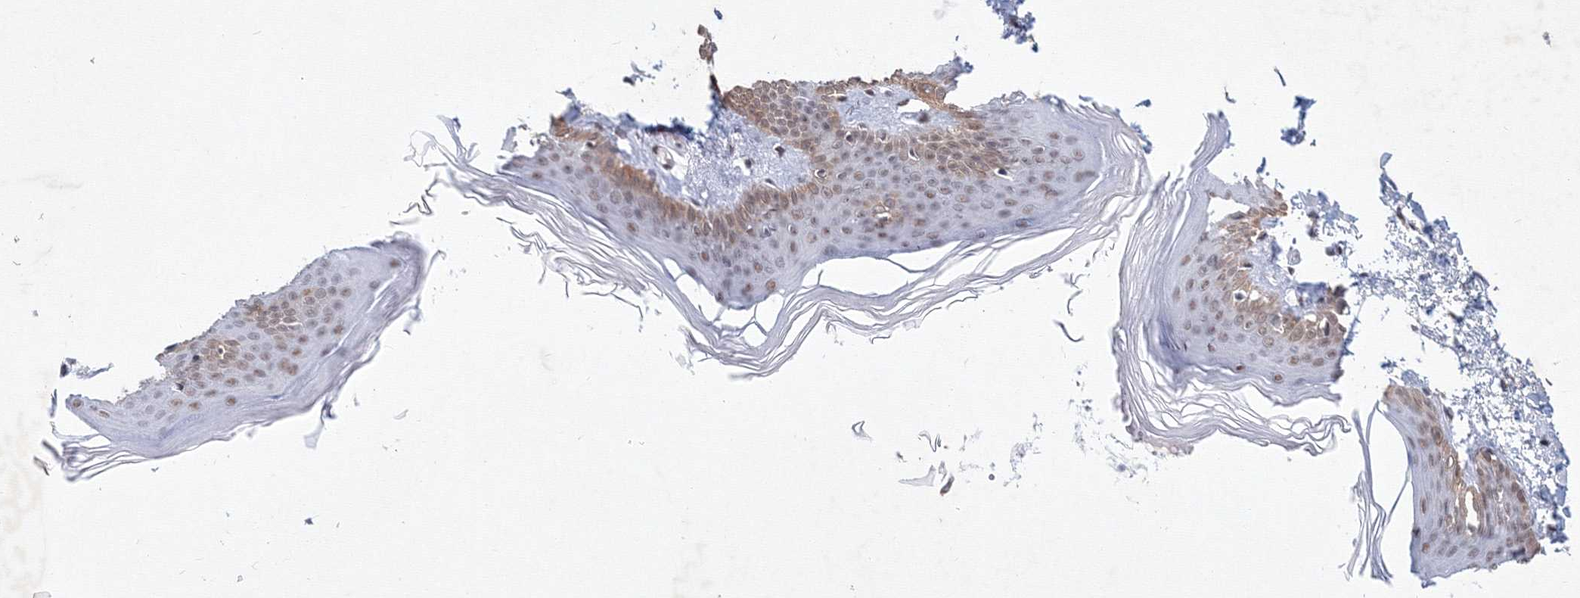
{"staining": {"intensity": "moderate", "quantity": "<25%", "location": "cytoplasmic/membranous"}, "tissue": "skin", "cell_type": "Keratinocytes", "image_type": "normal", "snomed": [{"axis": "morphology", "description": "Normal tissue, NOS"}, {"axis": "topography", "description": "Skin"}], "caption": "Immunohistochemistry of benign human skin demonstrates low levels of moderate cytoplasmic/membranous expression in approximately <25% of keratinocytes.", "gene": "SF3B6", "patient": {"sex": "female", "age": 27}}